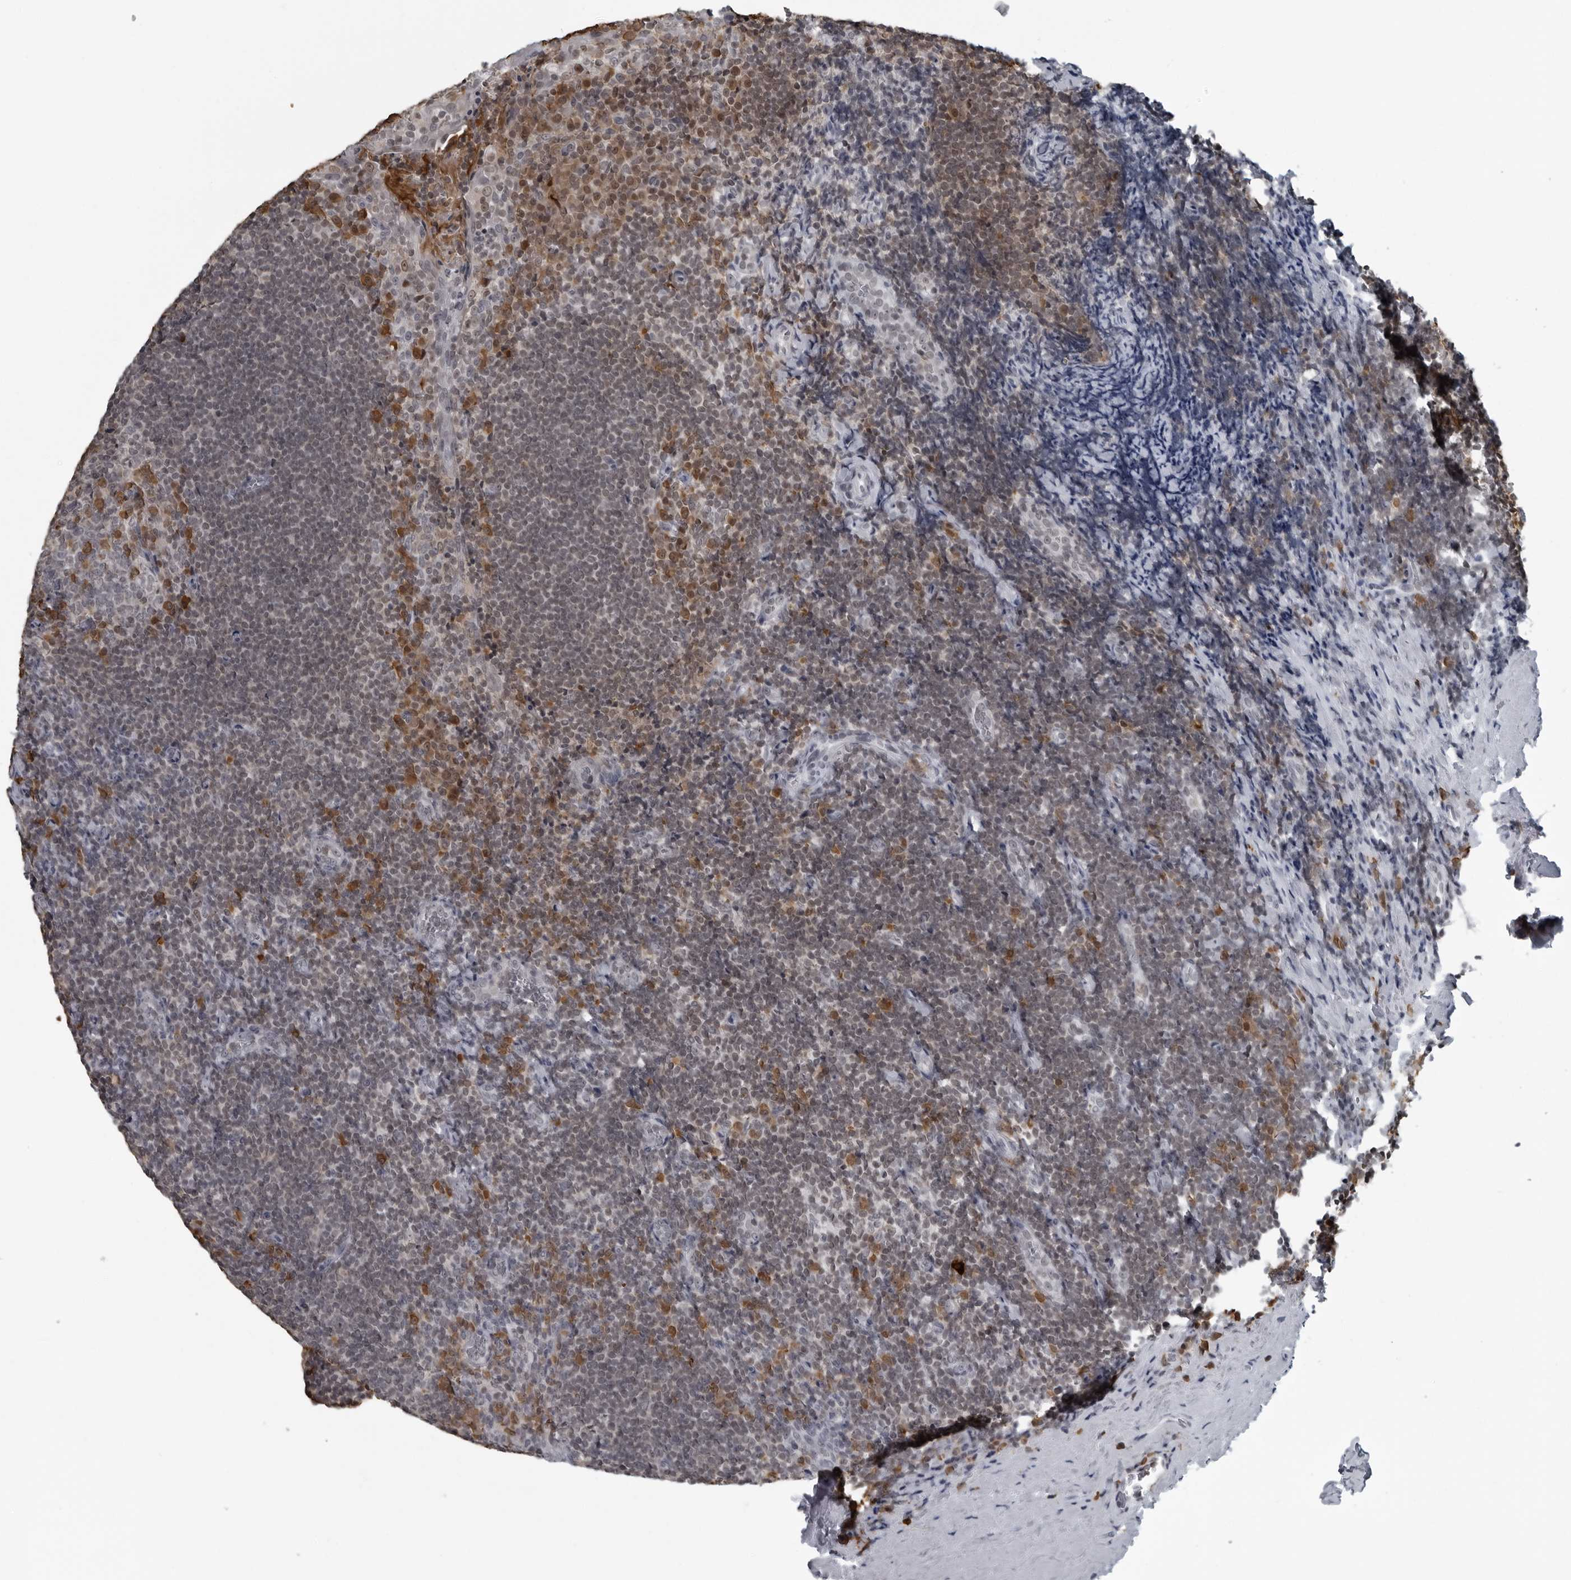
{"staining": {"intensity": "moderate", "quantity": "<25%", "location": "cytoplasmic/membranous,nuclear"}, "tissue": "tonsil", "cell_type": "Germinal center cells", "image_type": "normal", "snomed": [{"axis": "morphology", "description": "Normal tissue, NOS"}, {"axis": "topography", "description": "Tonsil"}], "caption": "DAB (3,3'-diaminobenzidine) immunohistochemical staining of normal tonsil displays moderate cytoplasmic/membranous,nuclear protein expression in approximately <25% of germinal center cells.", "gene": "RTCA", "patient": {"sex": "male", "age": 27}}